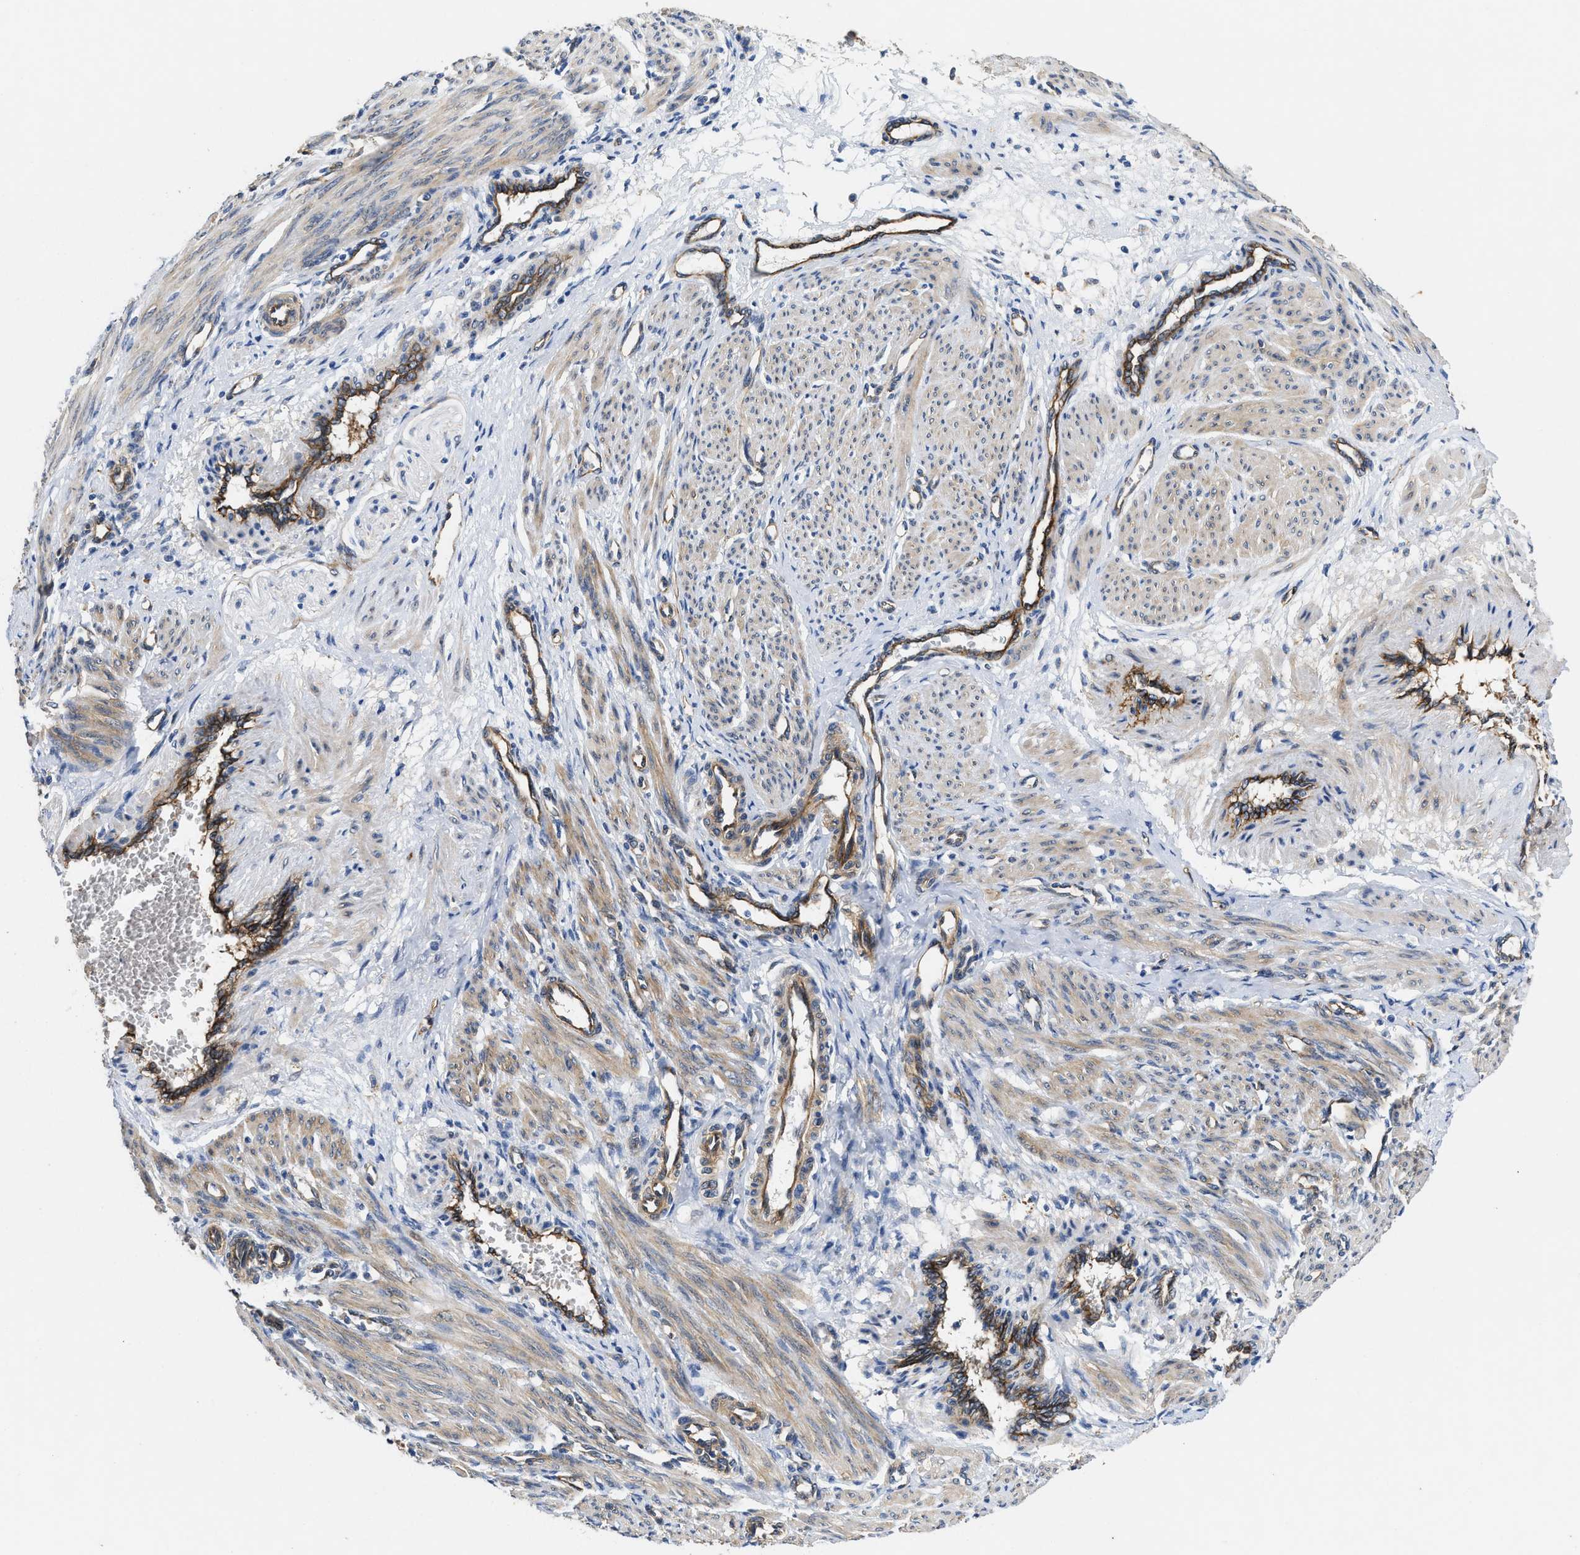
{"staining": {"intensity": "moderate", "quantity": ">75%", "location": "cytoplasmic/membranous"}, "tissue": "smooth muscle", "cell_type": "Smooth muscle cells", "image_type": "normal", "snomed": [{"axis": "morphology", "description": "Normal tissue, NOS"}, {"axis": "topography", "description": "Endometrium"}], "caption": "Unremarkable smooth muscle exhibits moderate cytoplasmic/membranous expression in about >75% of smooth muscle cells, visualized by immunohistochemistry. The protein is shown in brown color, while the nuclei are stained blue.", "gene": "RAPH1", "patient": {"sex": "female", "age": 33}}